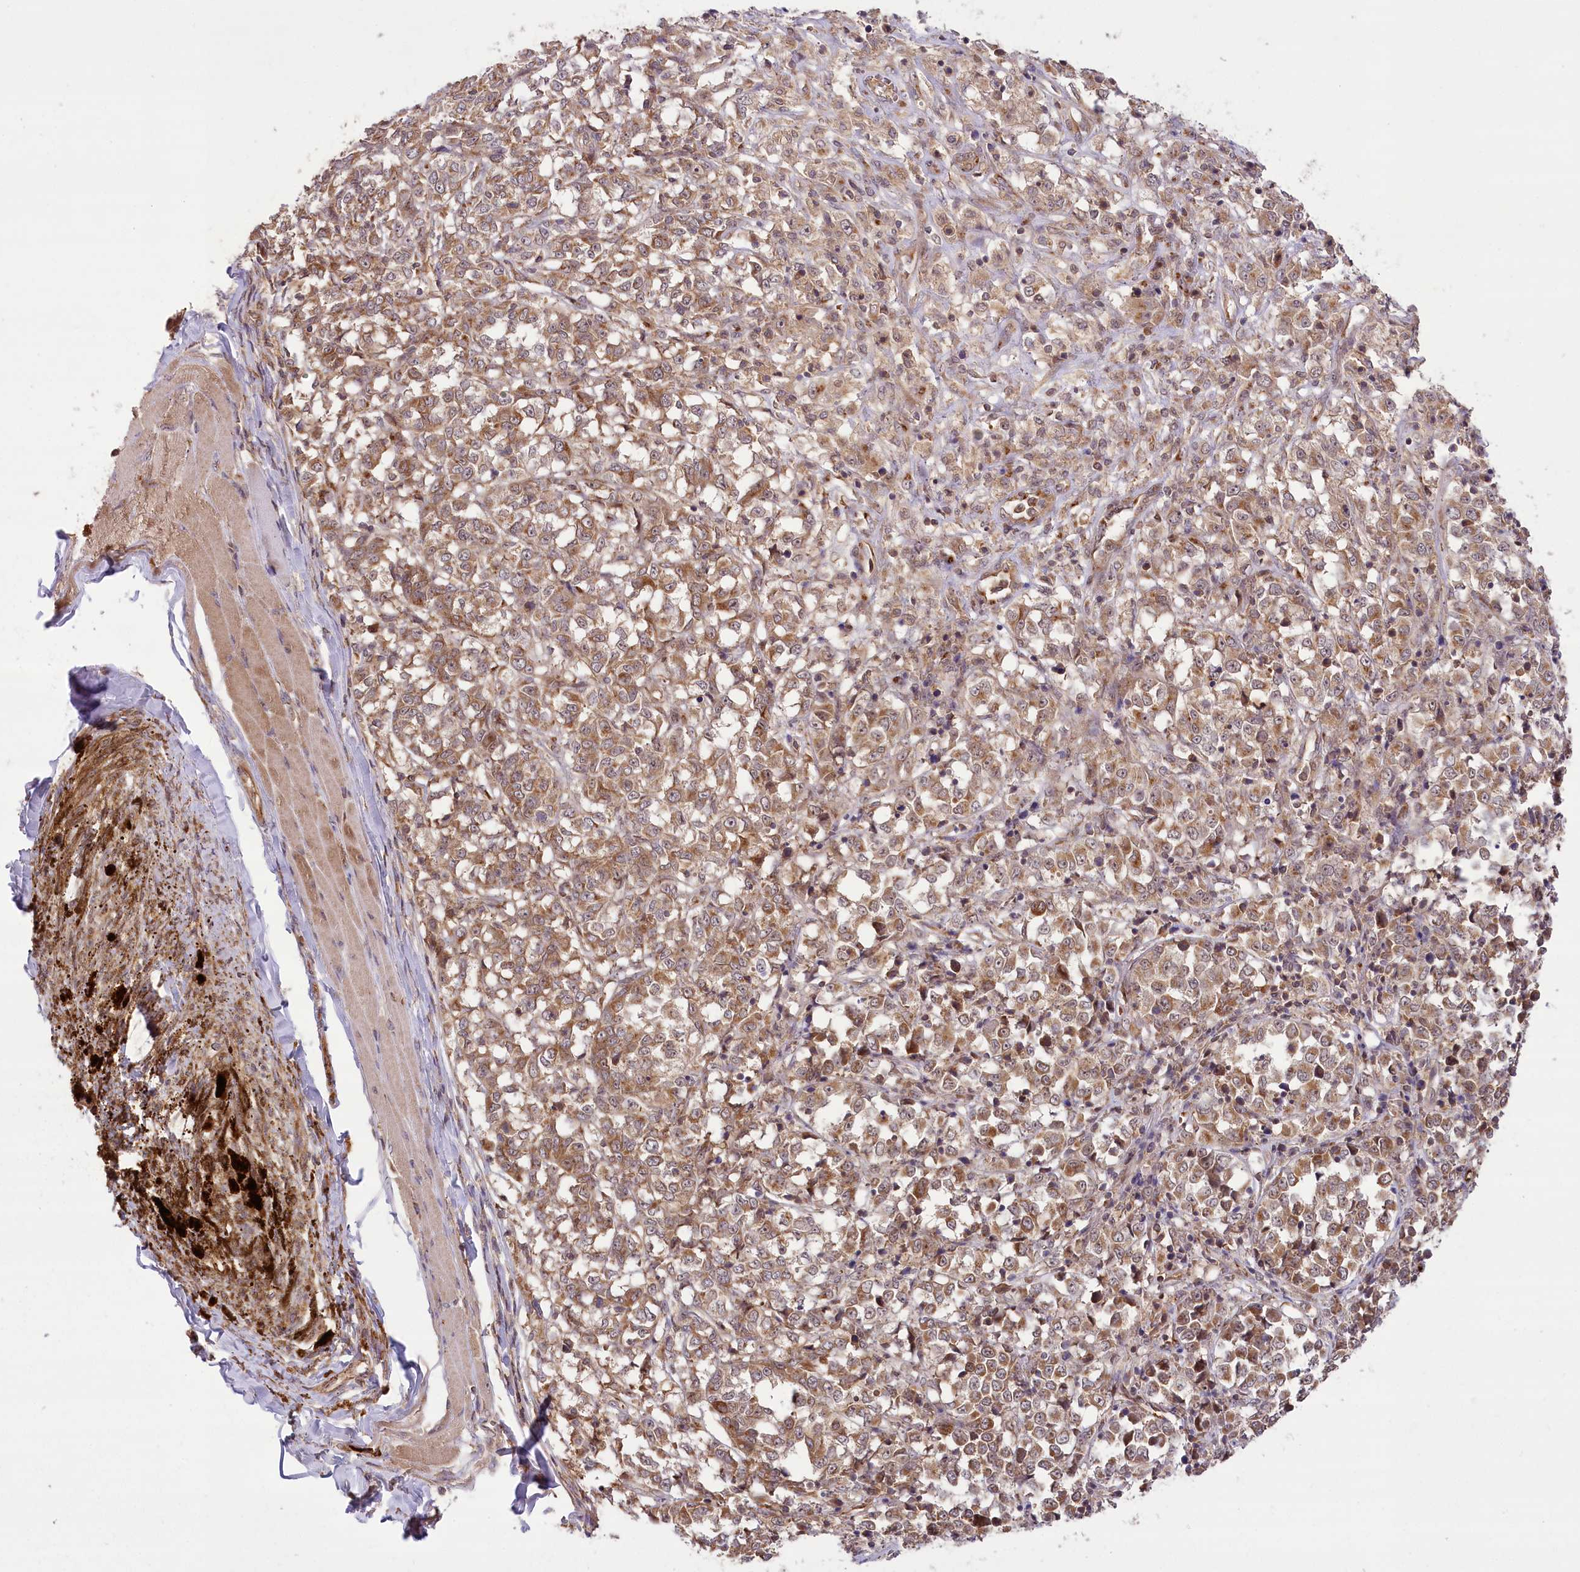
{"staining": {"intensity": "moderate", "quantity": ">75%", "location": "cytoplasmic/membranous"}, "tissue": "melanoma", "cell_type": "Tumor cells", "image_type": "cancer", "snomed": [{"axis": "morphology", "description": "Malignant melanoma, NOS"}, {"axis": "topography", "description": "Skin"}], "caption": "There is medium levels of moderate cytoplasmic/membranous expression in tumor cells of malignant melanoma, as demonstrated by immunohistochemical staining (brown color).", "gene": "CARD19", "patient": {"sex": "female", "age": 72}}